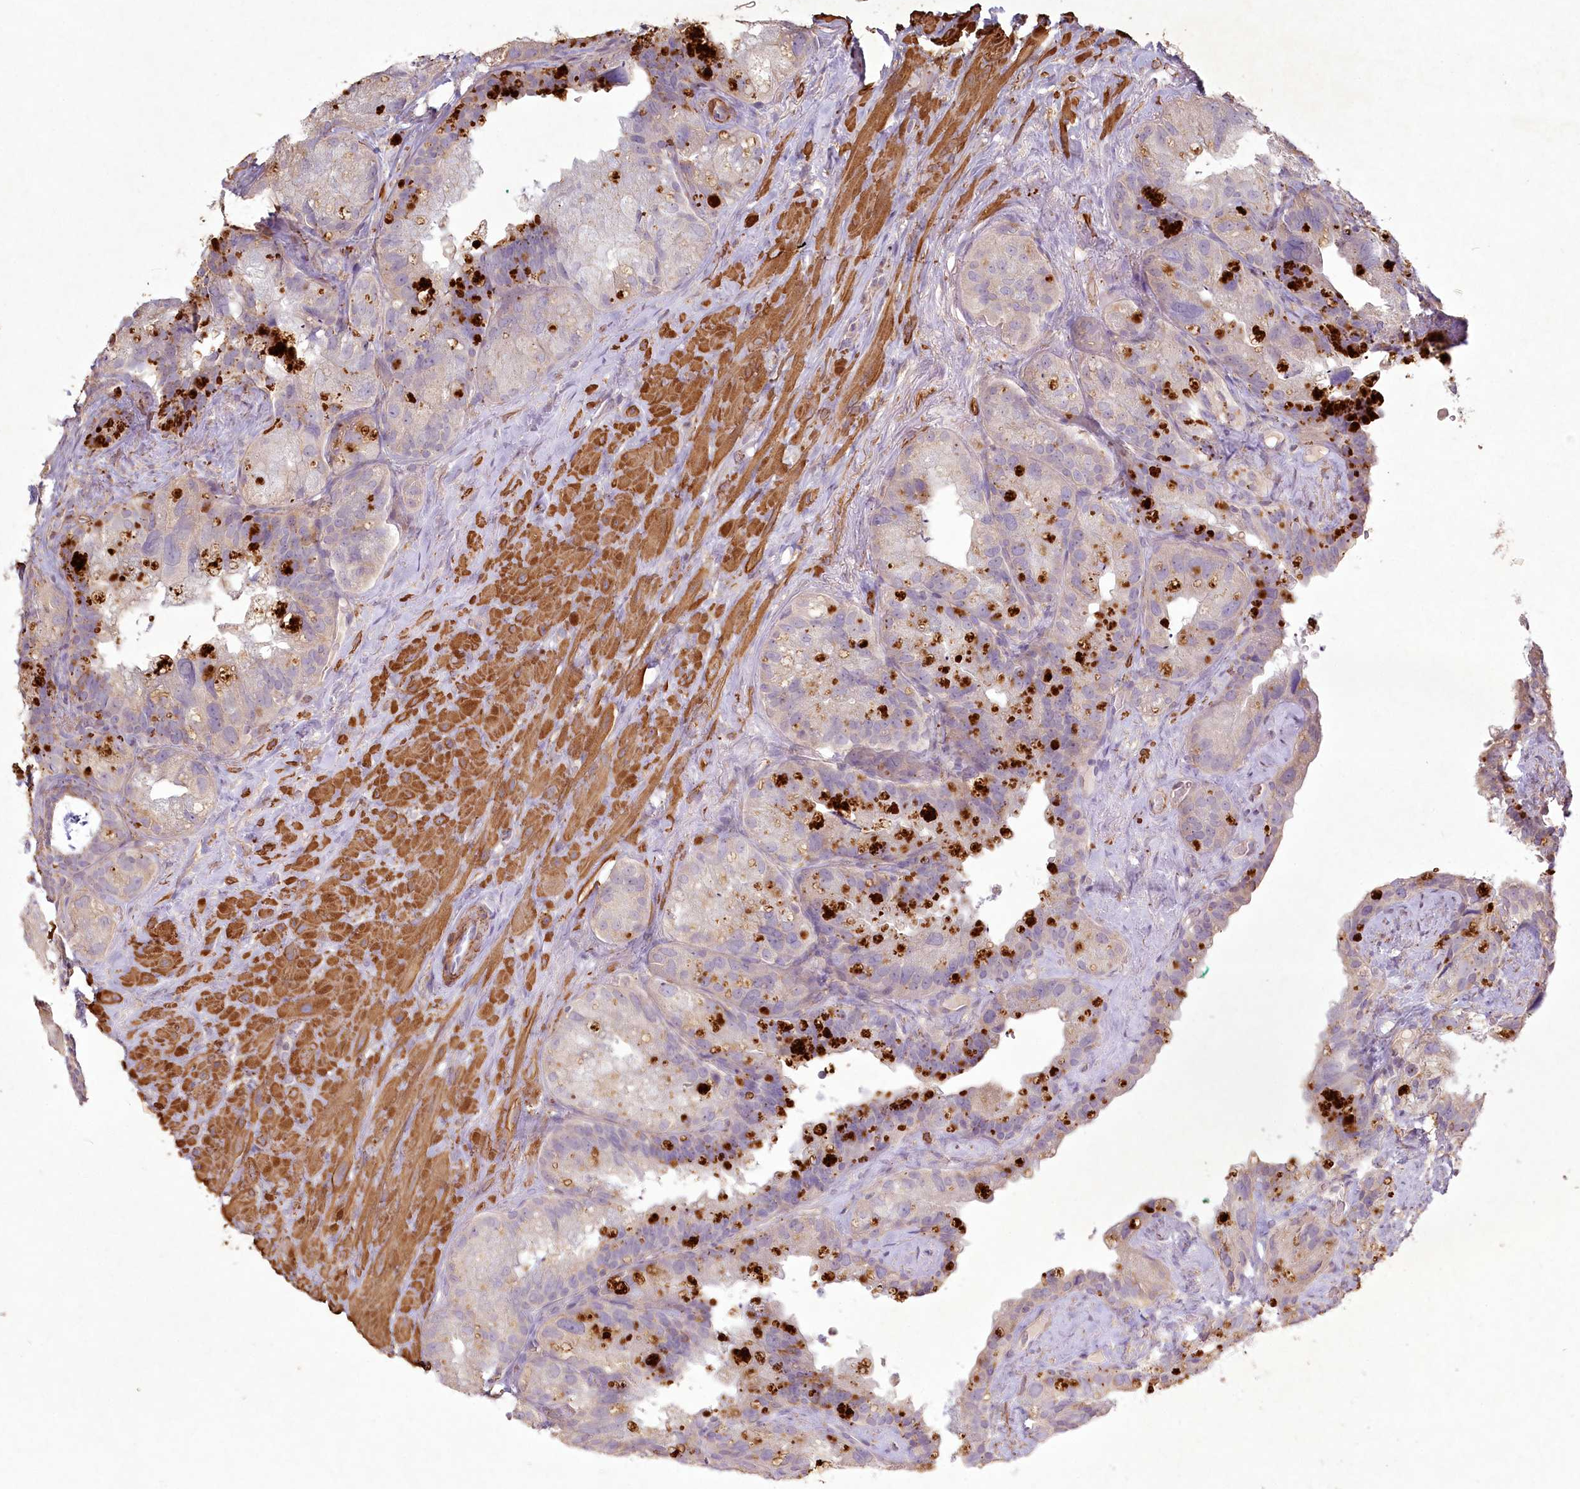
{"staining": {"intensity": "negative", "quantity": "none", "location": "none"}, "tissue": "prostate cancer", "cell_type": "Tumor cells", "image_type": "cancer", "snomed": [{"axis": "morphology", "description": "Normal tissue, NOS"}, {"axis": "morphology", "description": "Adenocarcinoma, Low grade"}, {"axis": "topography", "description": "Prostate"}], "caption": "This is a photomicrograph of immunohistochemistry staining of prostate adenocarcinoma (low-grade), which shows no staining in tumor cells.", "gene": "INPP4B", "patient": {"sex": "male", "age": 72}}